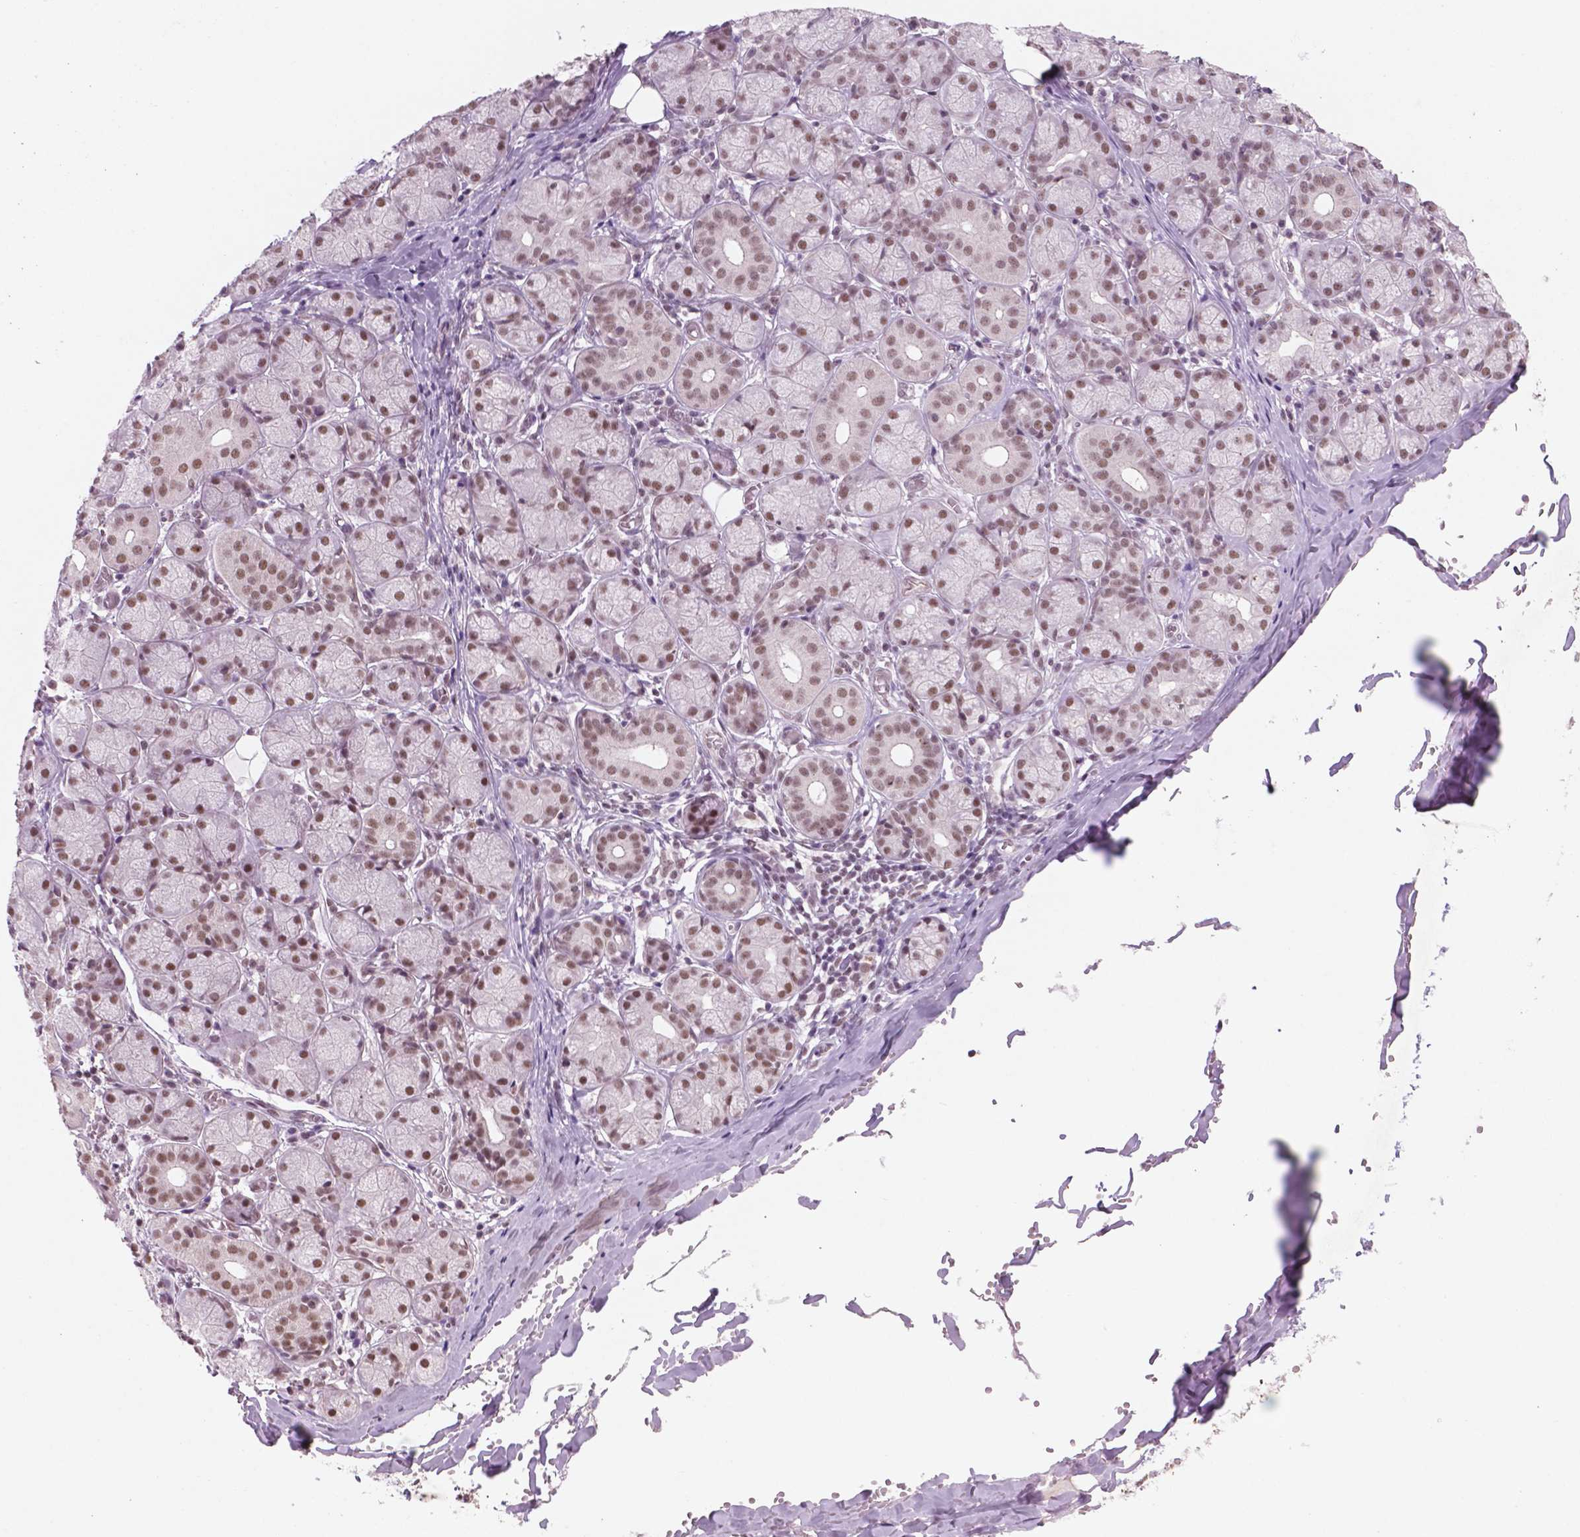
{"staining": {"intensity": "moderate", "quantity": ">75%", "location": "nuclear"}, "tissue": "salivary gland", "cell_type": "Glandular cells", "image_type": "normal", "snomed": [{"axis": "morphology", "description": "Normal tissue, NOS"}, {"axis": "topography", "description": "Salivary gland"}, {"axis": "topography", "description": "Peripheral nerve tissue"}], "caption": "Immunohistochemical staining of normal human salivary gland exhibits >75% levels of moderate nuclear protein expression in approximately >75% of glandular cells. (DAB (3,3'-diaminobenzidine) = brown stain, brightfield microscopy at high magnification).", "gene": "CTR9", "patient": {"sex": "female", "age": 24}}